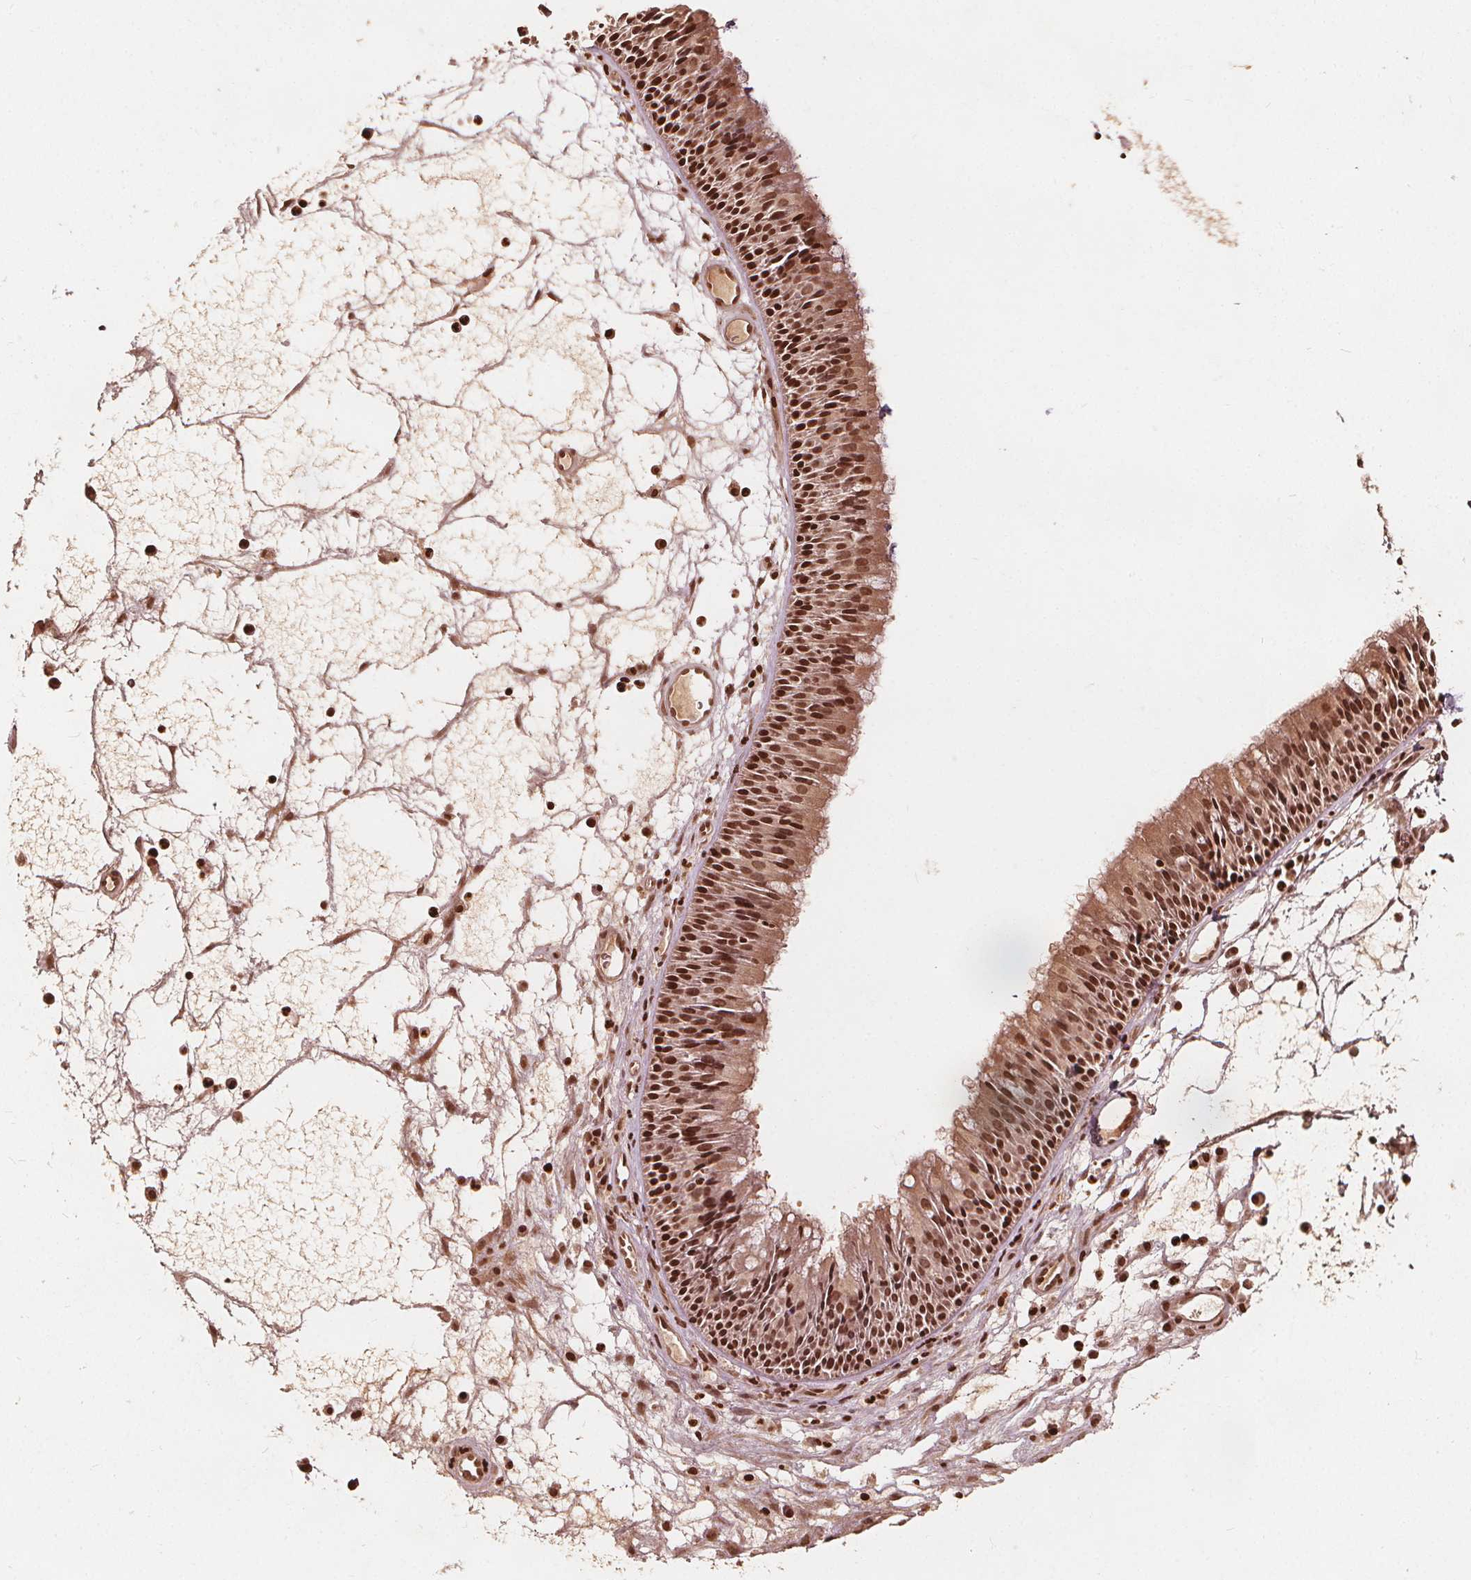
{"staining": {"intensity": "moderate", "quantity": ">75%", "location": "nuclear"}, "tissue": "nasopharynx", "cell_type": "Respiratory epithelial cells", "image_type": "normal", "snomed": [{"axis": "morphology", "description": "Normal tissue, NOS"}, {"axis": "topography", "description": "Nasopharynx"}], "caption": "Immunohistochemical staining of benign nasopharynx displays >75% levels of moderate nuclear protein positivity in about >75% of respiratory epithelial cells. Using DAB (3,3'-diaminobenzidine) (brown) and hematoxylin (blue) stains, captured at high magnification using brightfield microscopy.", "gene": "H3C14", "patient": {"sex": "male", "age": 31}}